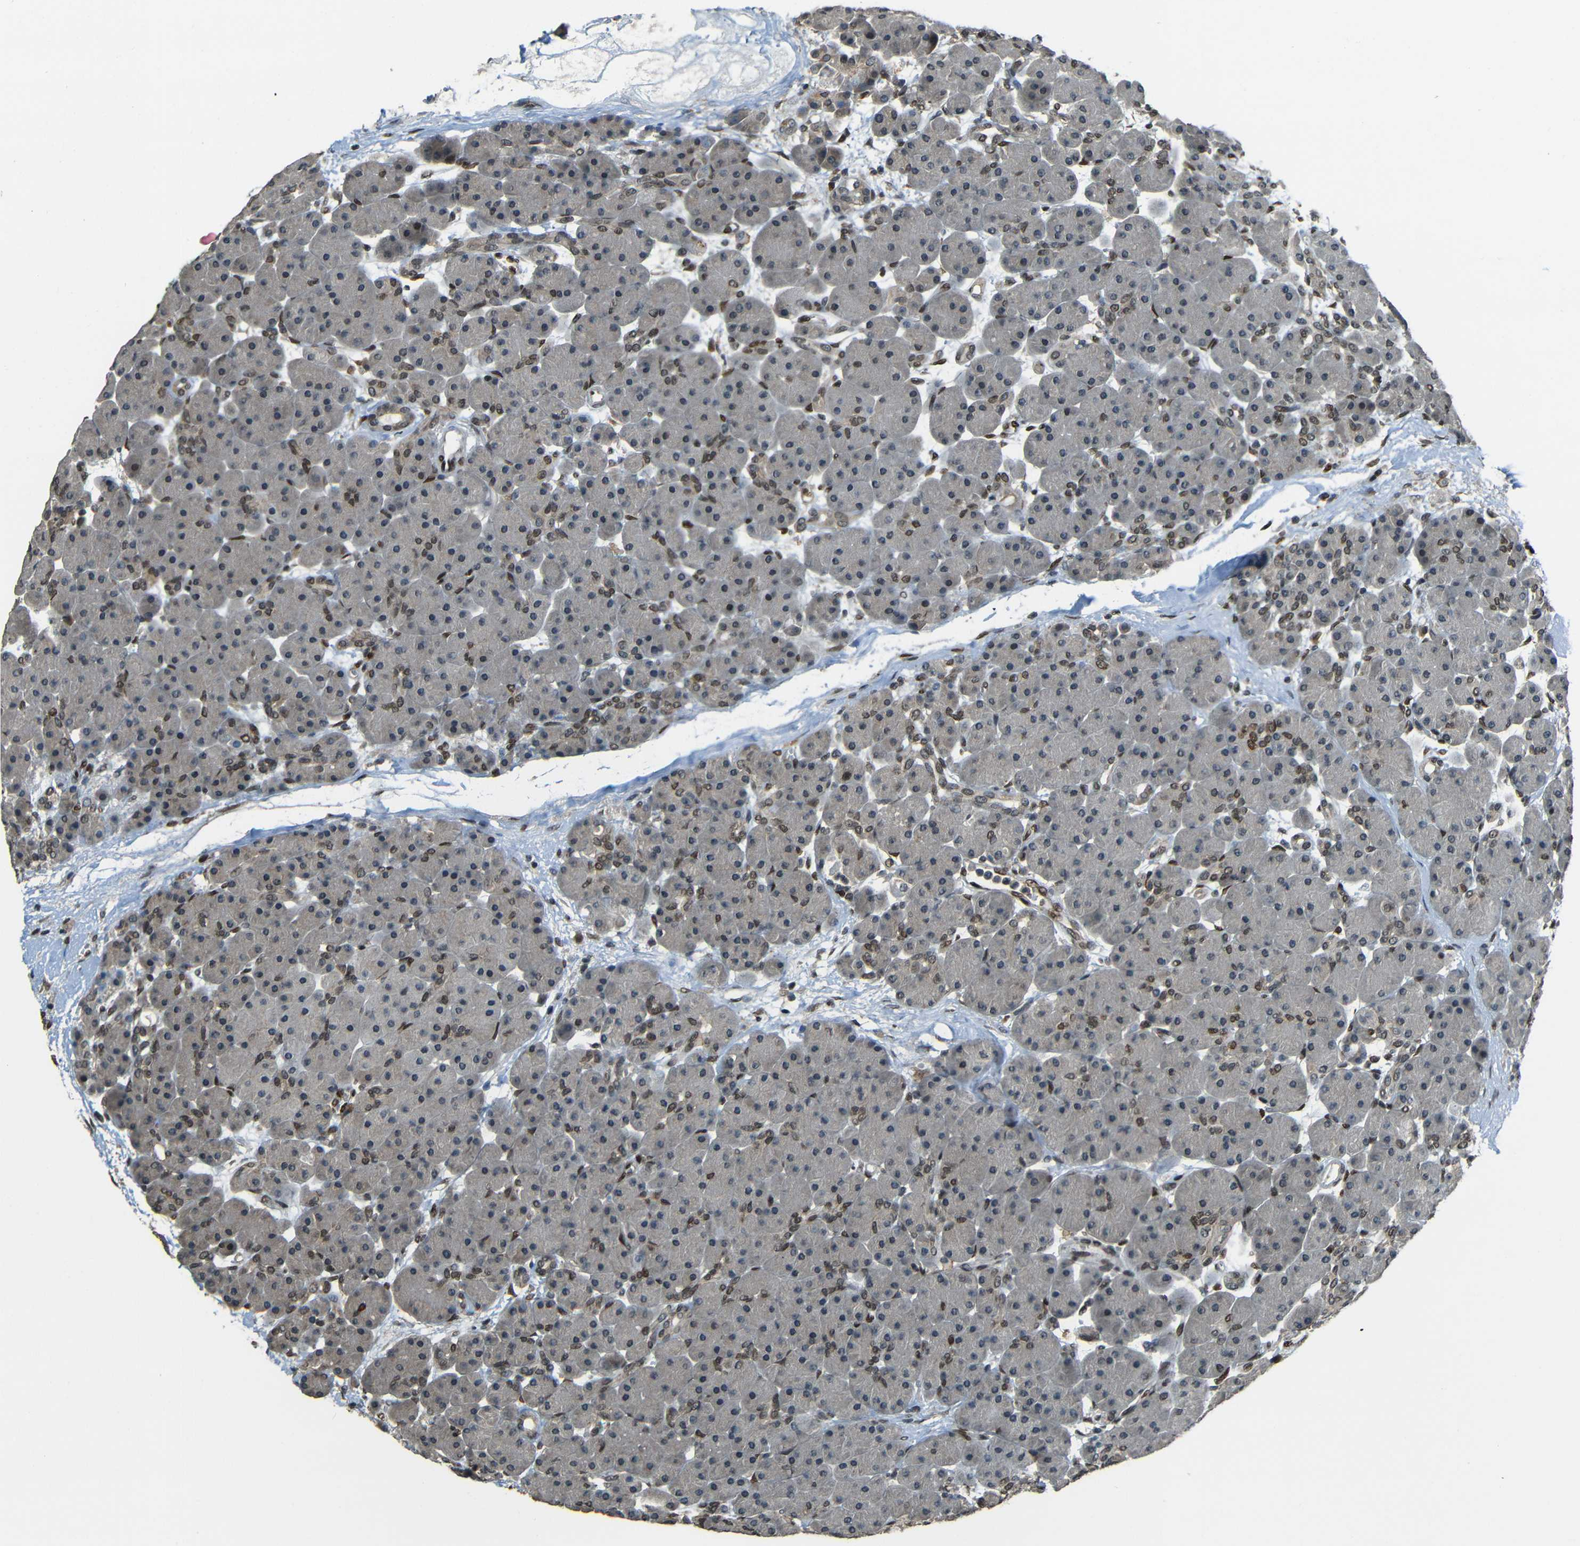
{"staining": {"intensity": "weak", "quantity": "25%-75%", "location": "nuclear"}, "tissue": "pancreas", "cell_type": "Exocrine glandular cells", "image_type": "normal", "snomed": [{"axis": "morphology", "description": "Normal tissue, NOS"}, {"axis": "topography", "description": "Pancreas"}], "caption": "Immunohistochemical staining of unremarkable human pancreas demonstrates weak nuclear protein expression in about 25%-75% of exocrine glandular cells.", "gene": "PSIP1", "patient": {"sex": "male", "age": 66}}